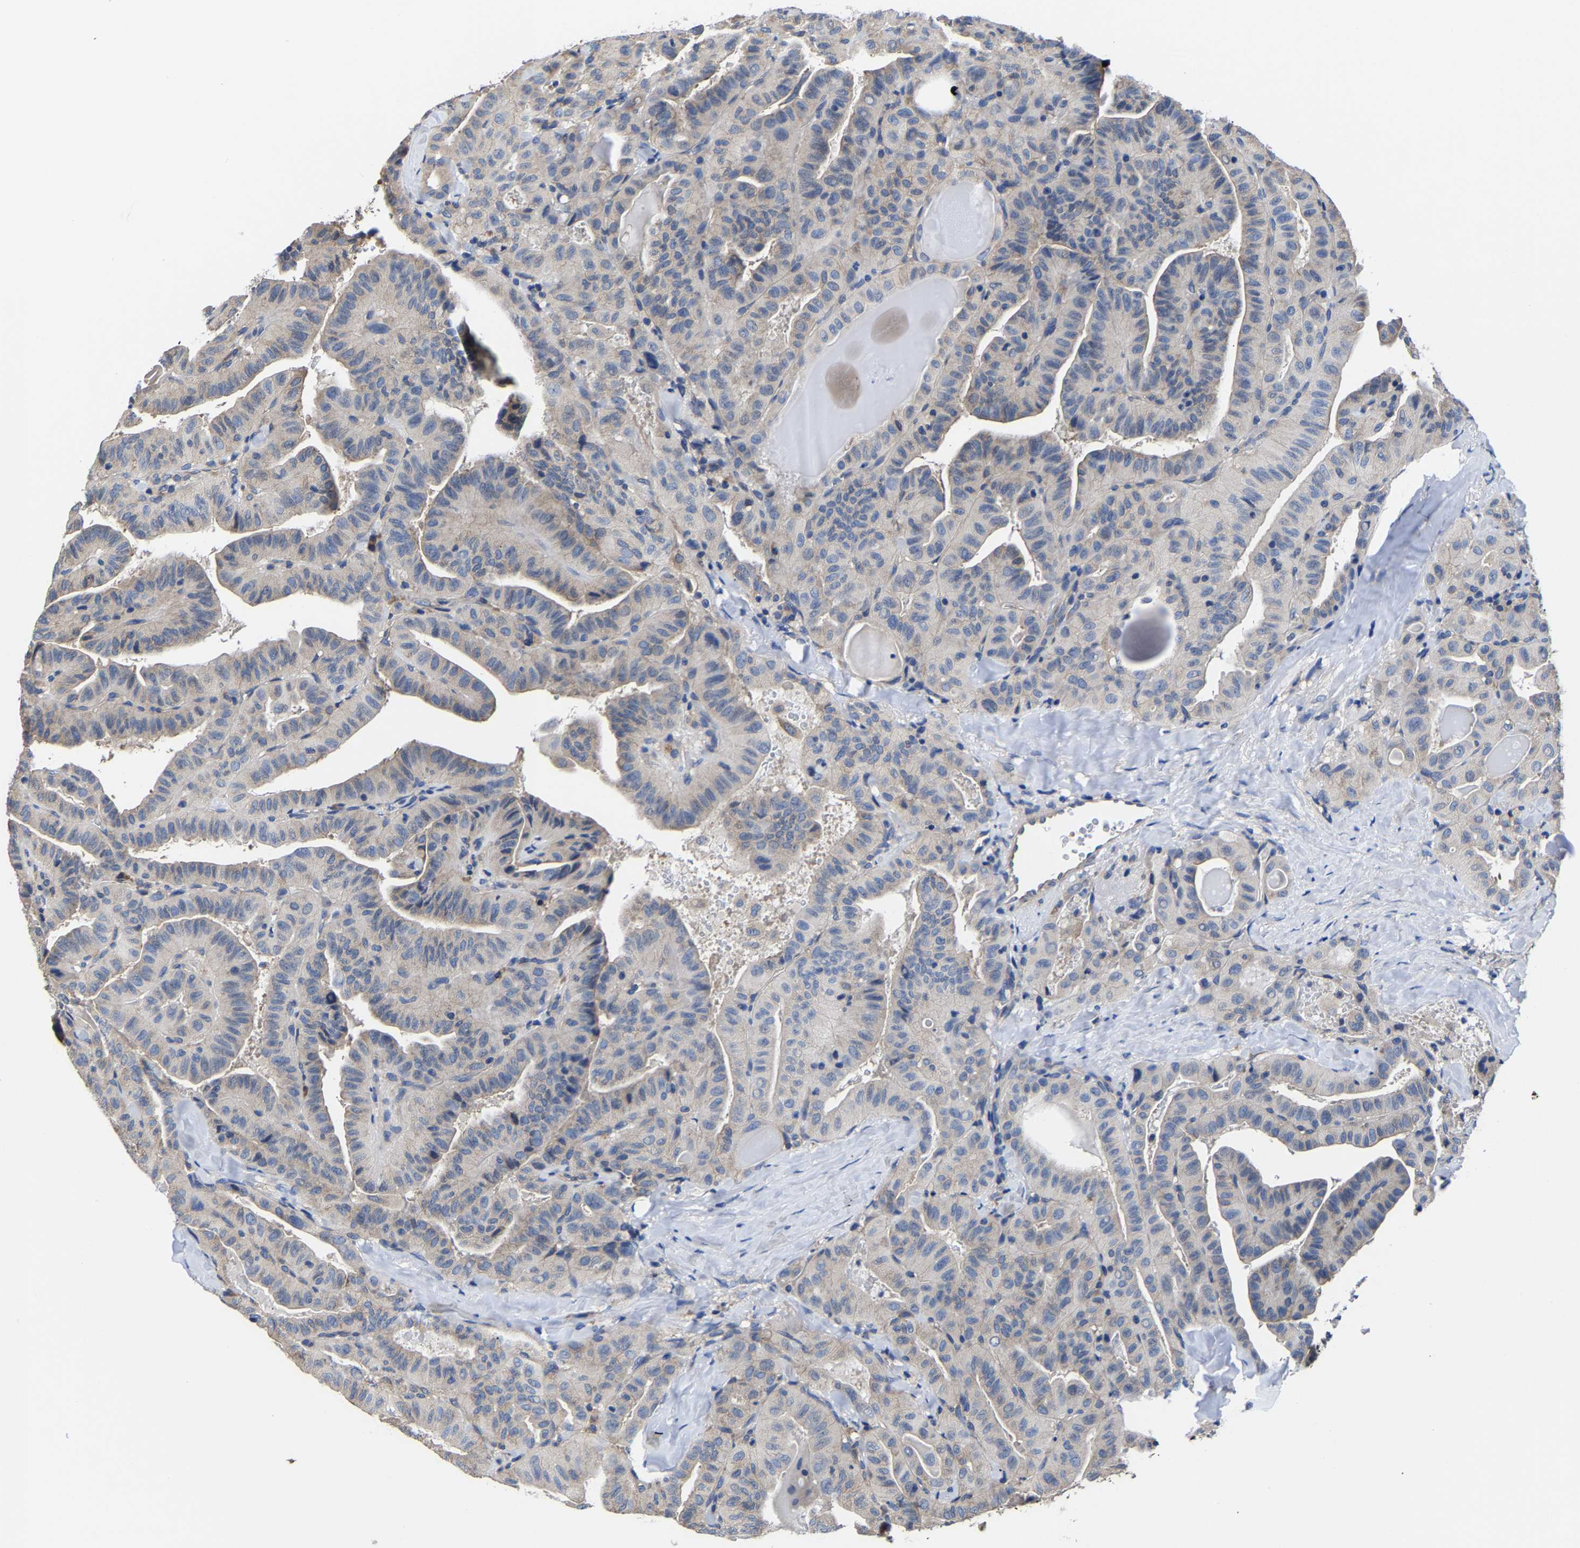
{"staining": {"intensity": "weak", "quantity": "<25%", "location": "cytoplasmic/membranous"}, "tissue": "thyroid cancer", "cell_type": "Tumor cells", "image_type": "cancer", "snomed": [{"axis": "morphology", "description": "Papillary adenocarcinoma, NOS"}, {"axis": "topography", "description": "Thyroid gland"}], "caption": "This is an immunohistochemistry (IHC) histopathology image of thyroid cancer (papillary adenocarcinoma). There is no expression in tumor cells.", "gene": "SRPK2", "patient": {"sex": "male", "age": 77}}